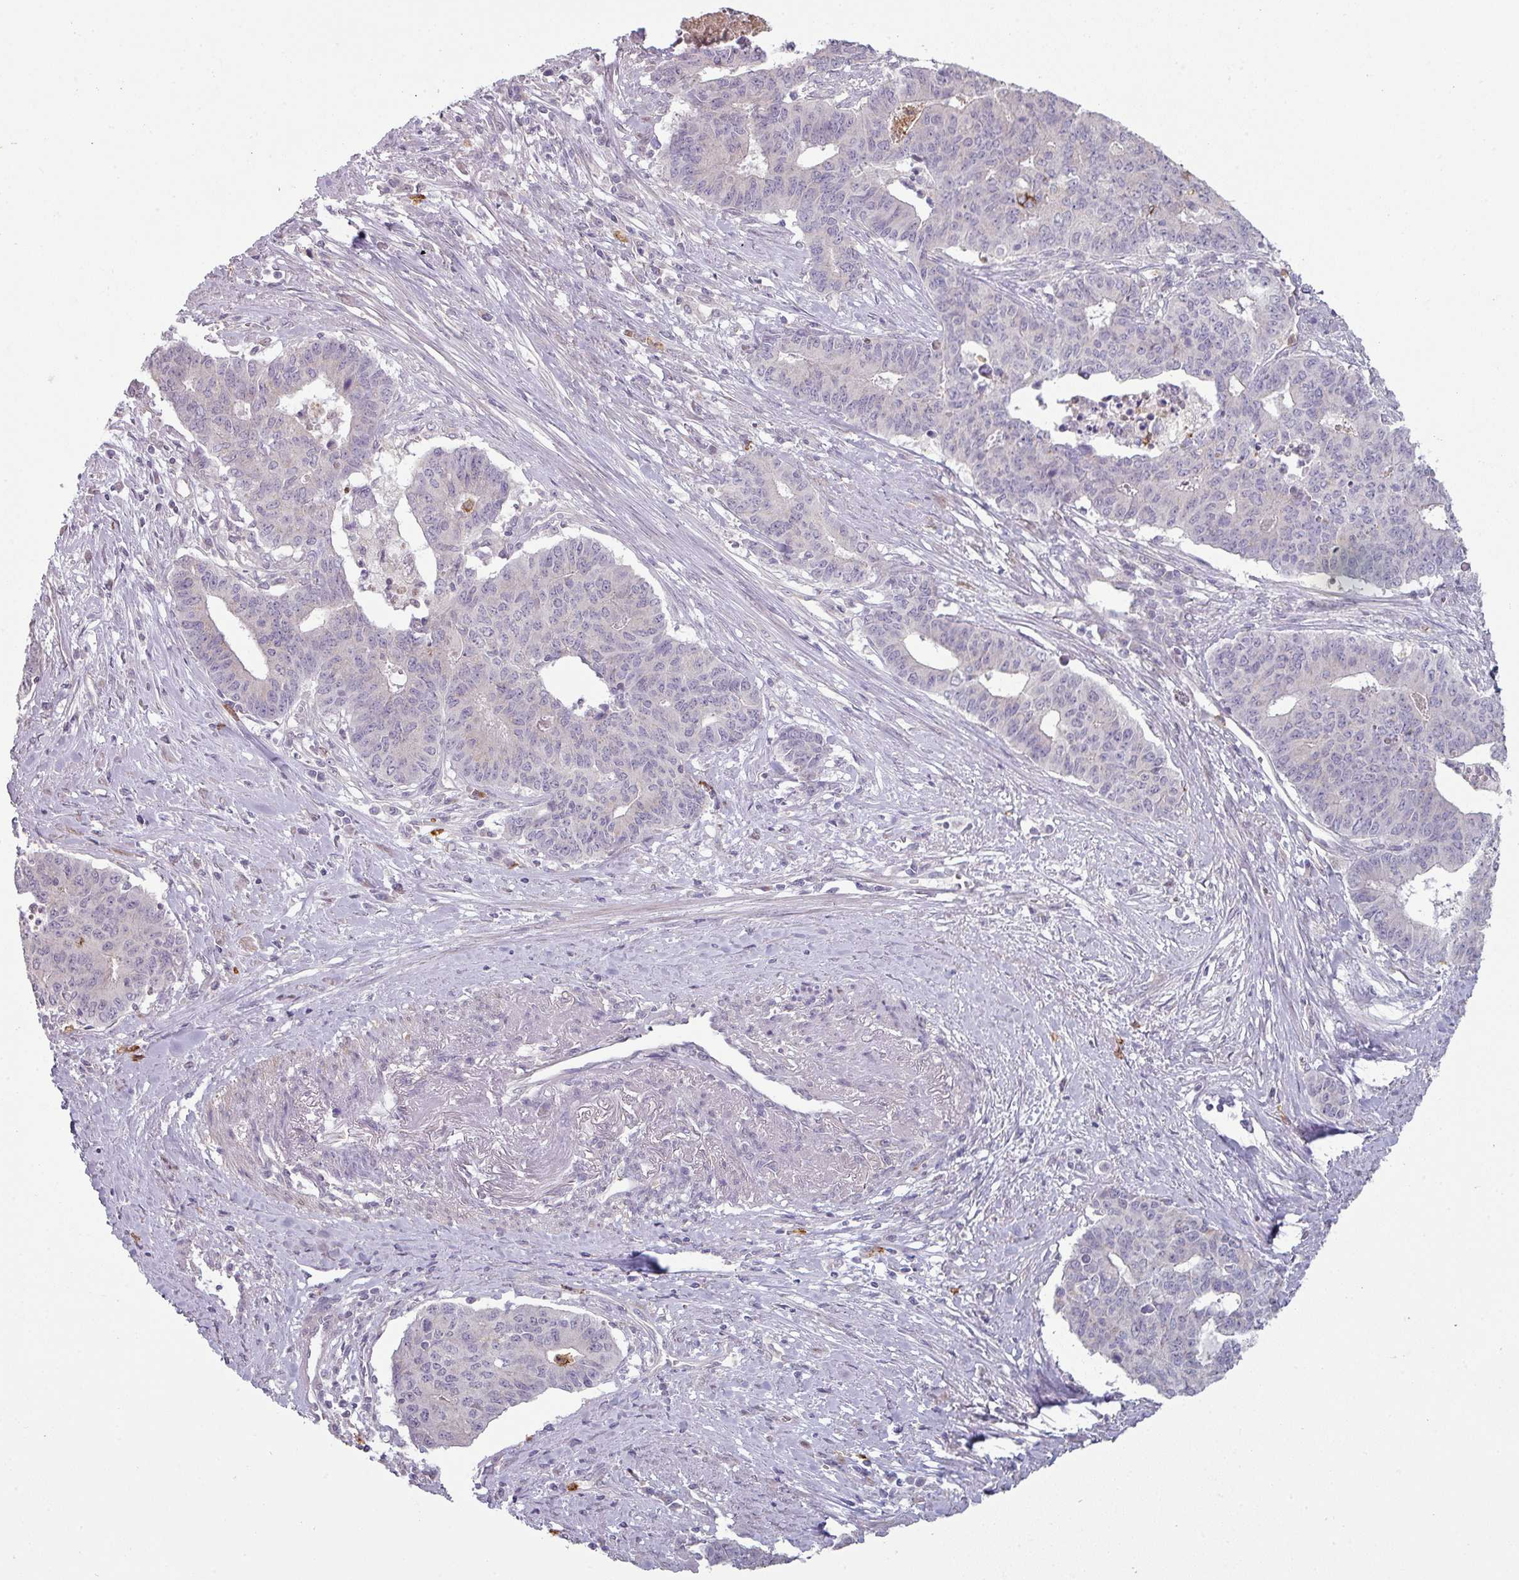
{"staining": {"intensity": "negative", "quantity": "none", "location": "none"}, "tissue": "endometrial cancer", "cell_type": "Tumor cells", "image_type": "cancer", "snomed": [{"axis": "morphology", "description": "Adenocarcinoma, NOS"}, {"axis": "topography", "description": "Endometrium"}], "caption": "Immunohistochemical staining of endometrial cancer (adenocarcinoma) exhibits no significant staining in tumor cells.", "gene": "MAGEC3", "patient": {"sex": "female", "age": 59}}